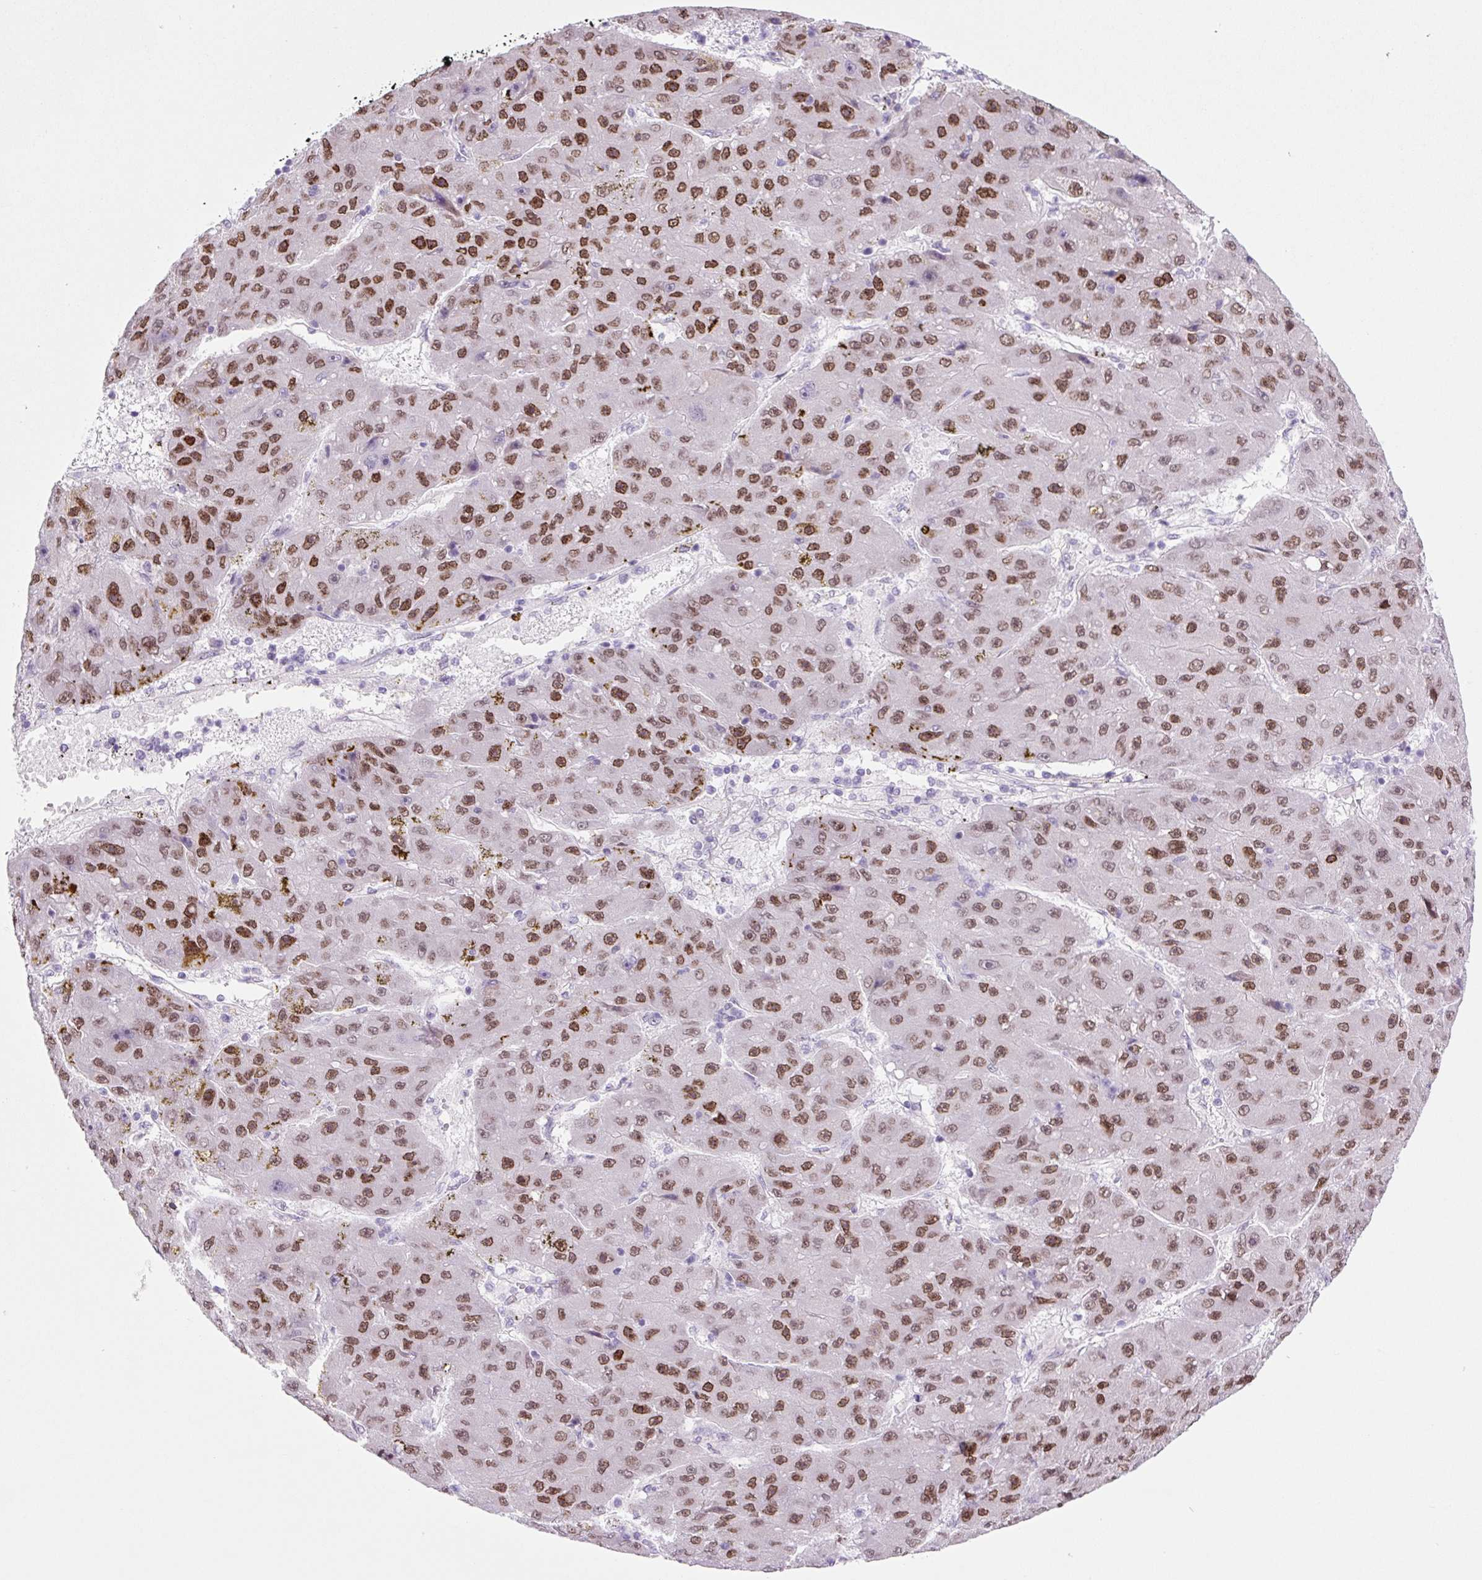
{"staining": {"intensity": "moderate", "quantity": ">75%", "location": "nuclear"}, "tissue": "liver cancer", "cell_type": "Tumor cells", "image_type": "cancer", "snomed": [{"axis": "morphology", "description": "Carcinoma, Hepatocellular, NOS"}, {"axis": "topography", "description": "Liver"}], "caption": "This is an image of IHC staining of liver cancer, which shows moderate staining in the nuclear of tumor cells.", "gene": "RRS1", "patient": {"sex": "male", "age": 67}}